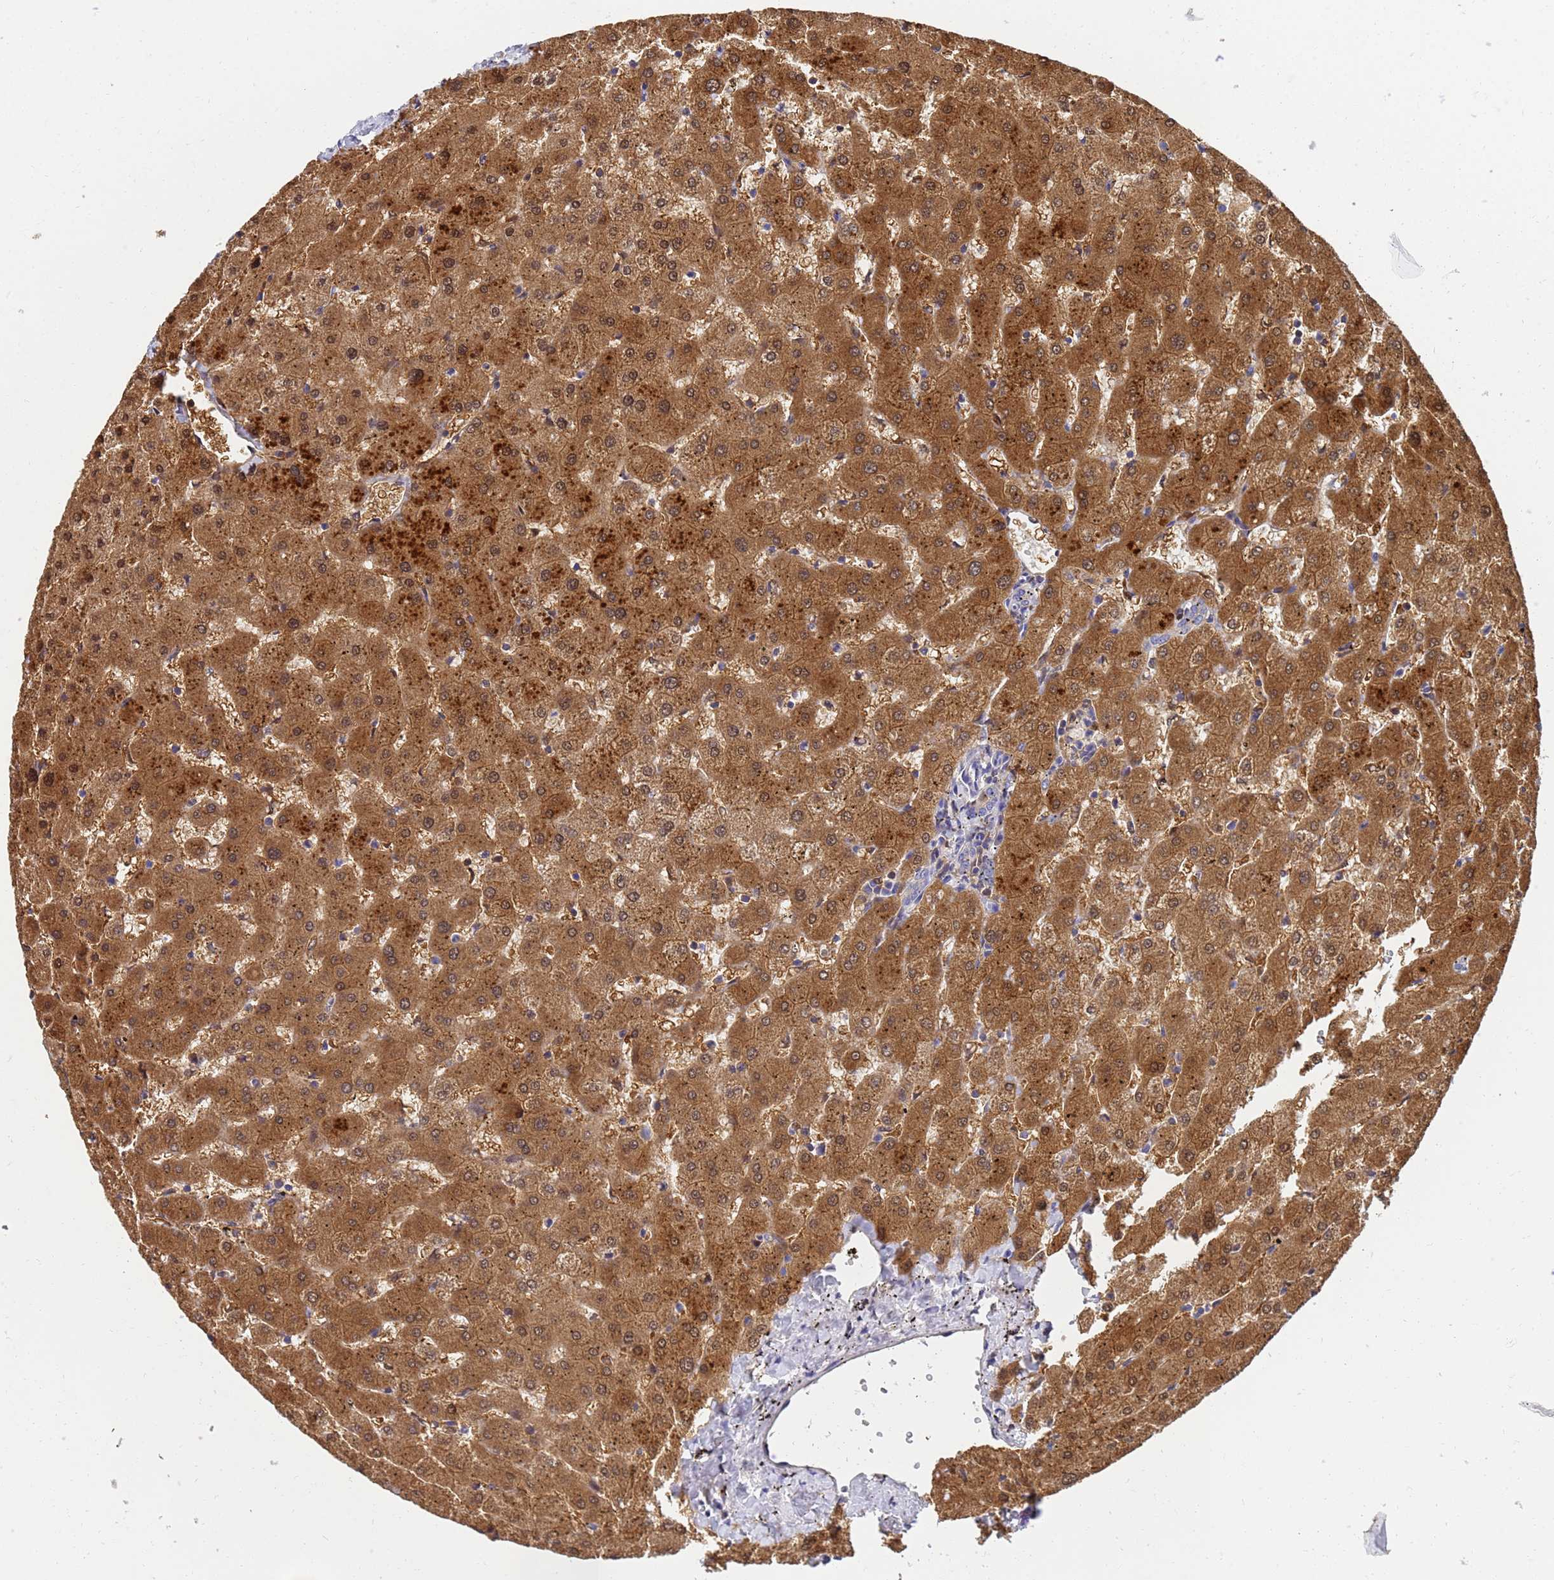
{"staining": {"intensity": "negative", "quantity": "none", "location": "none"}, "tissue": "liver", "cell_type": "Cholangiocytes", "image_type": "normal", "snomed": [{"axis": "morphology", "description": "Normal tissue, NOS"}, {"axis": "topography", "description": "Liver"}], "caption": "This histopathology image is of benign liver stained with immunohistochemistry (IHC) to label a protein in brown with the nuclei are counter-stained blue. There is no positivity in cholangiocytes. (DAB immunohistochemistry (IHC), high magnification).", "gene": "GCHFR", "patient": {"sex": "female", "age": 63}}